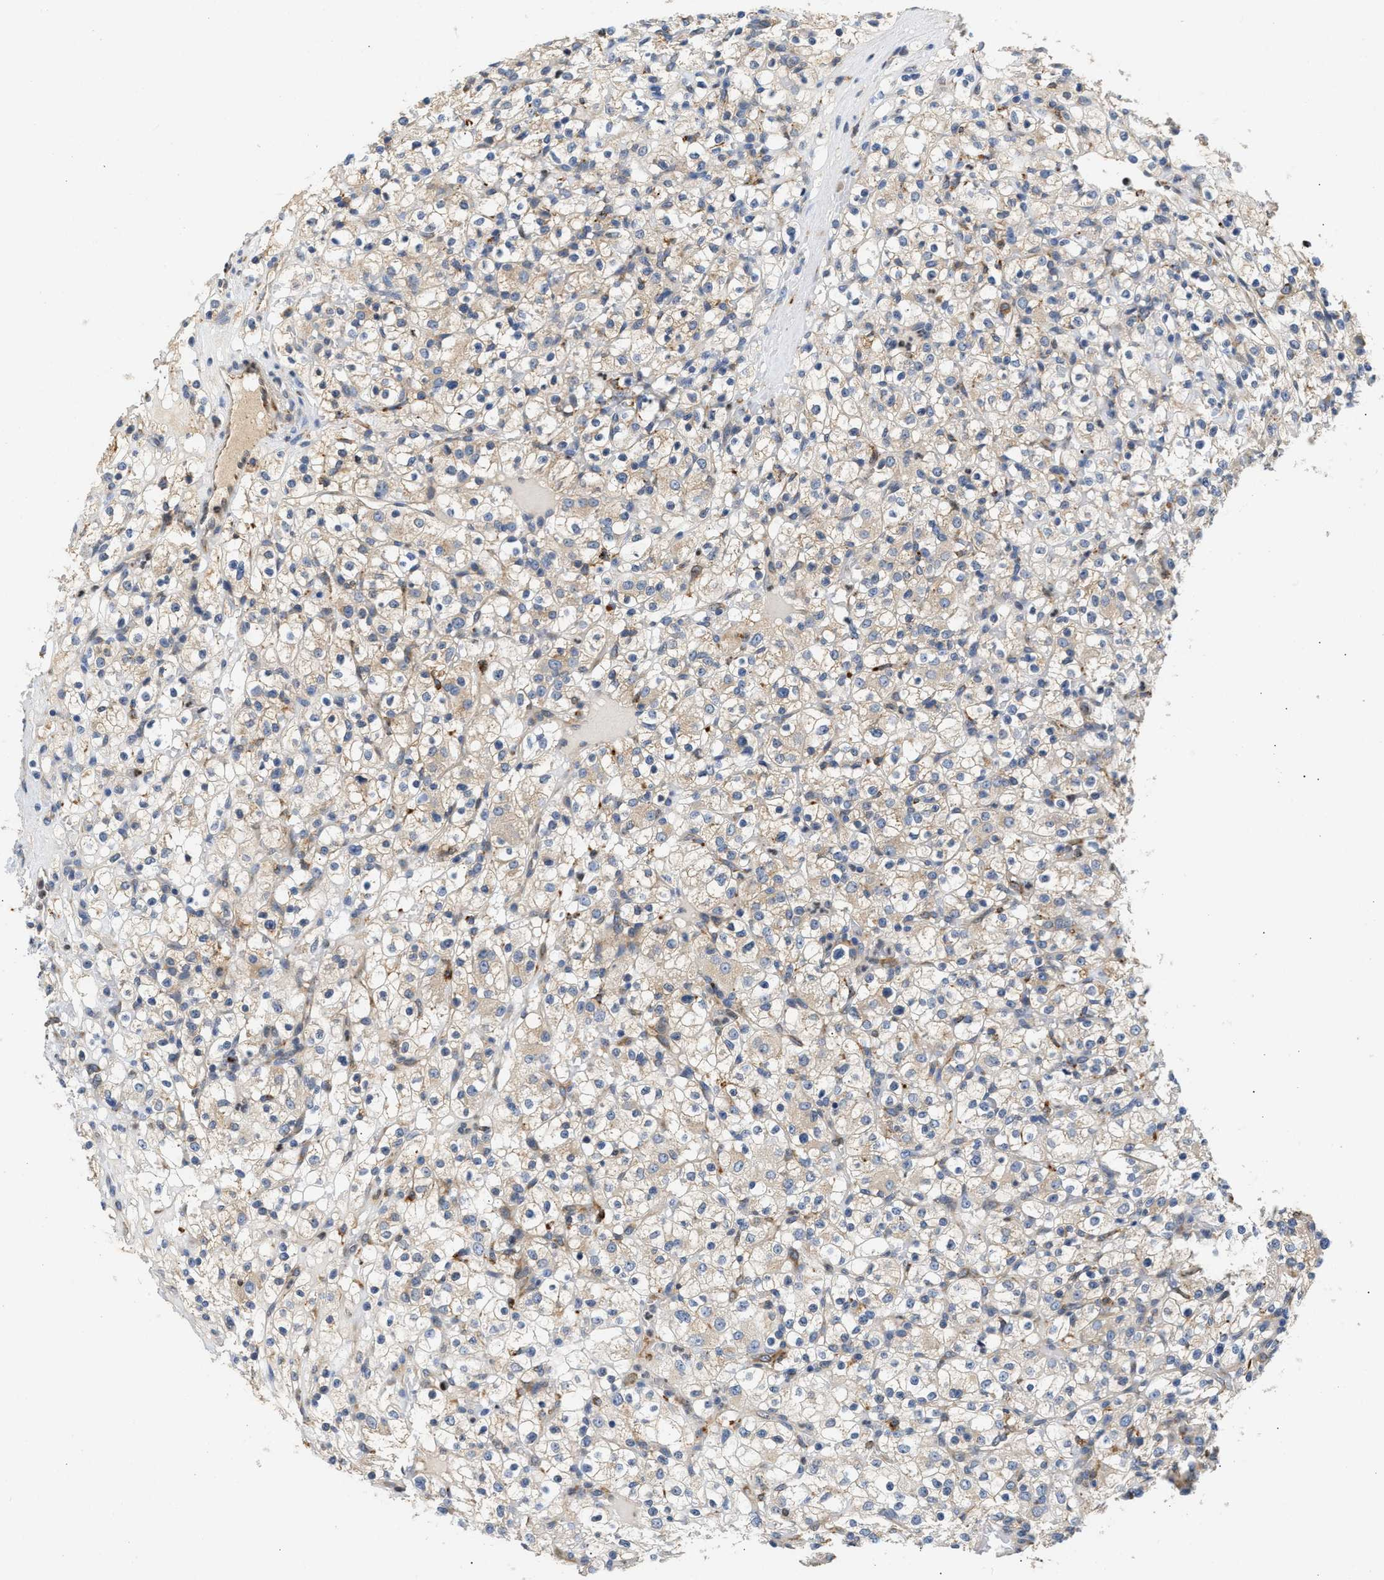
{"staining": {"intensity": "weak", "quantity": "<25%", "location": "cytoplasmic/membranous"}, "tissue": "renal cancer", "cell_type": "Tumor cells", "image_type": "cancer", "snomed": [{"axis": "morphology", "description": "Normal tissue, NOS"}, {"axis": "morphology", "description": "Adenocarcinoma, NOS"}, {"axis": "topography", "description": "Kidney"}], "caption": "There is no significant expression in tumor cells of renal cancer (adenocarcinoma). The staining was performed using DAB (3,3'-diaminobenzidine) to visualize the protein expression in brown, while the nuclei were stained in blue with hematoxylin (Magnification: 20x).", "gene": "PPM1L", "patient": {"sex": "female", "age": 72}}